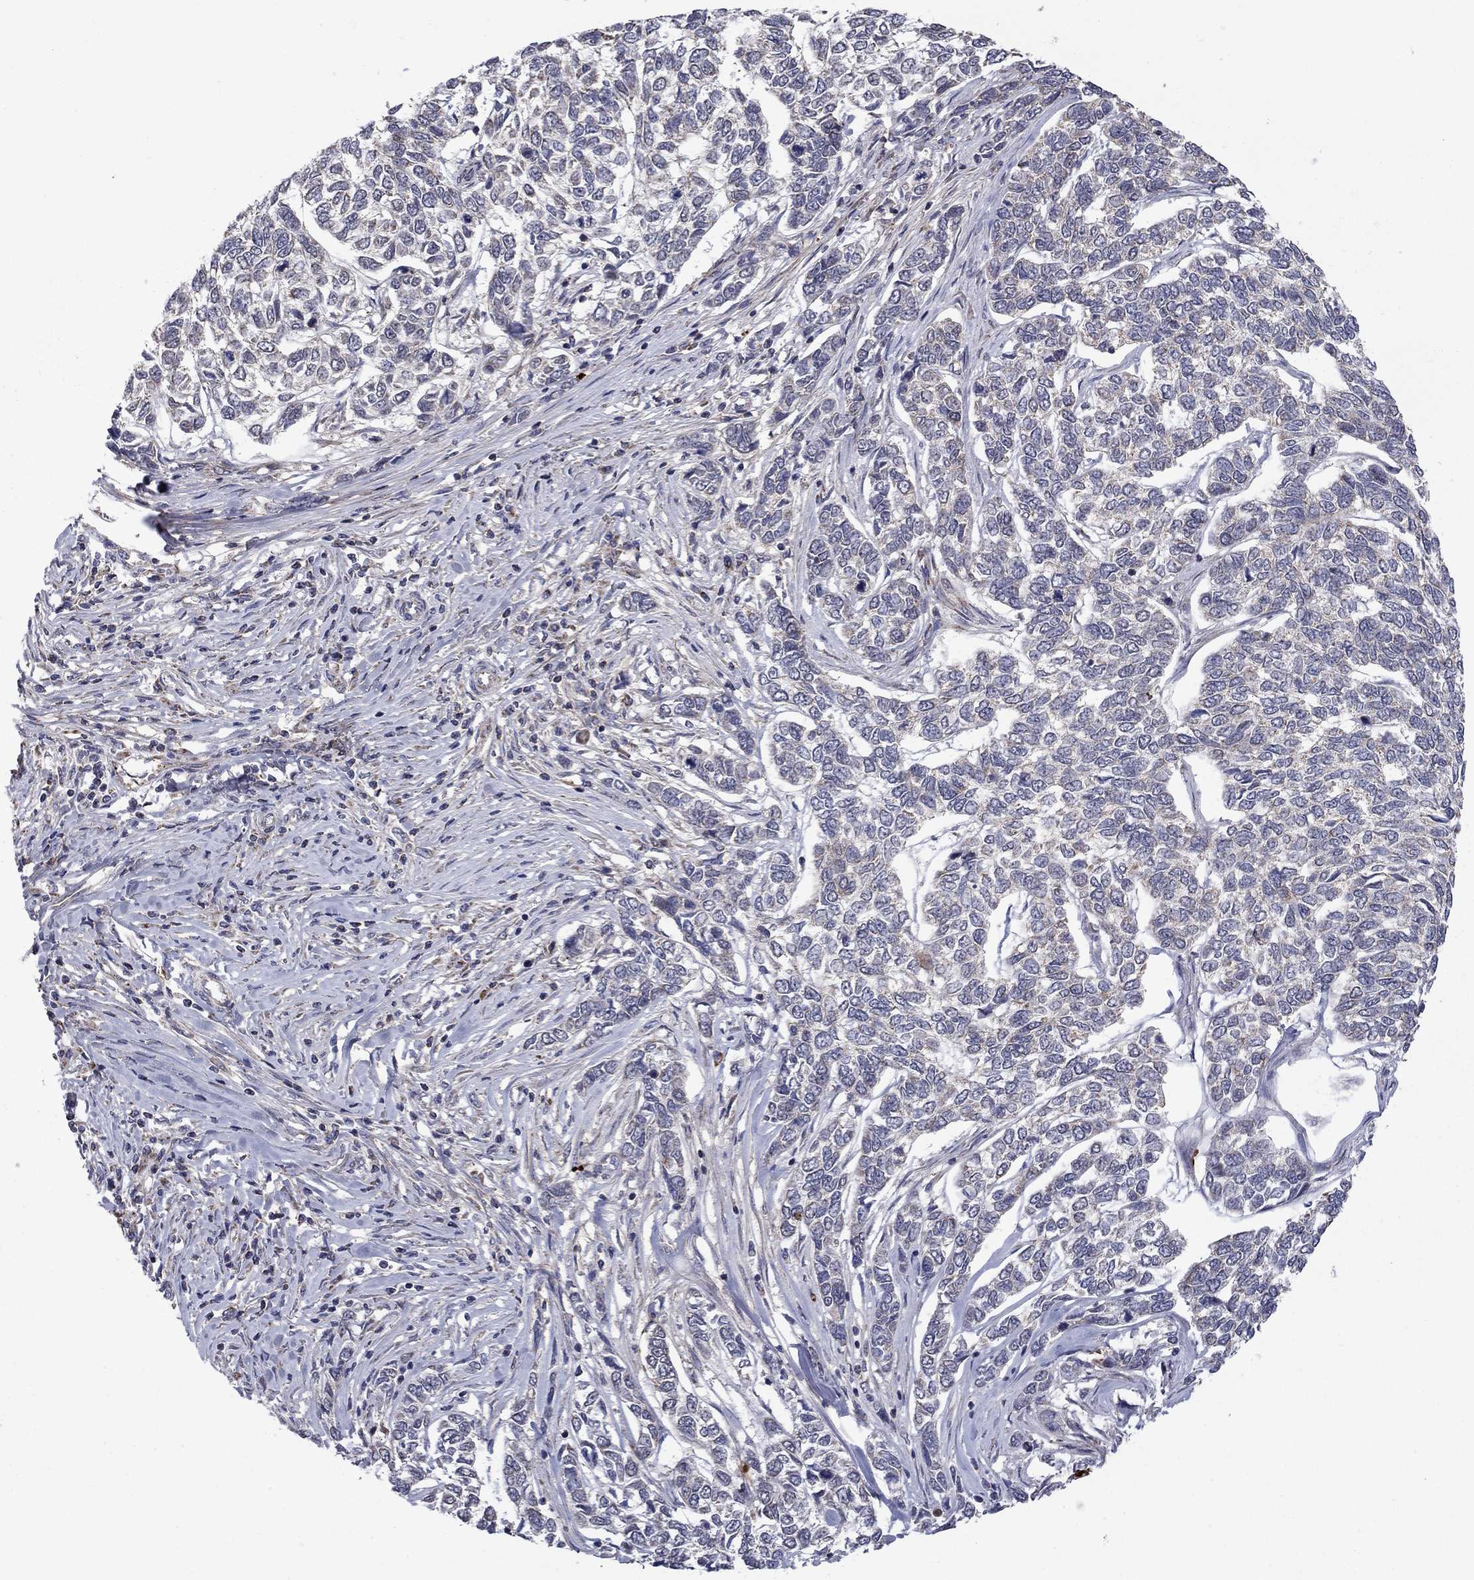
{"staining": {"intensity": "negative", "quantity": "none", "location": "none"}, "tissue": "skin cancer", "cell_type": "Tumor cells", "image_type": "cancer", "snomed": [{"axis": "morphology", "description": "Basal cell carcinoma"}, {"axis": "topography", "description": "Skin"}], "caption": "Tumor cells show no significant protein expression in skin cancer (basal cell carcinoma).", "gene": "DOP1B", "patient": {"sex": "female", "age": 65}}